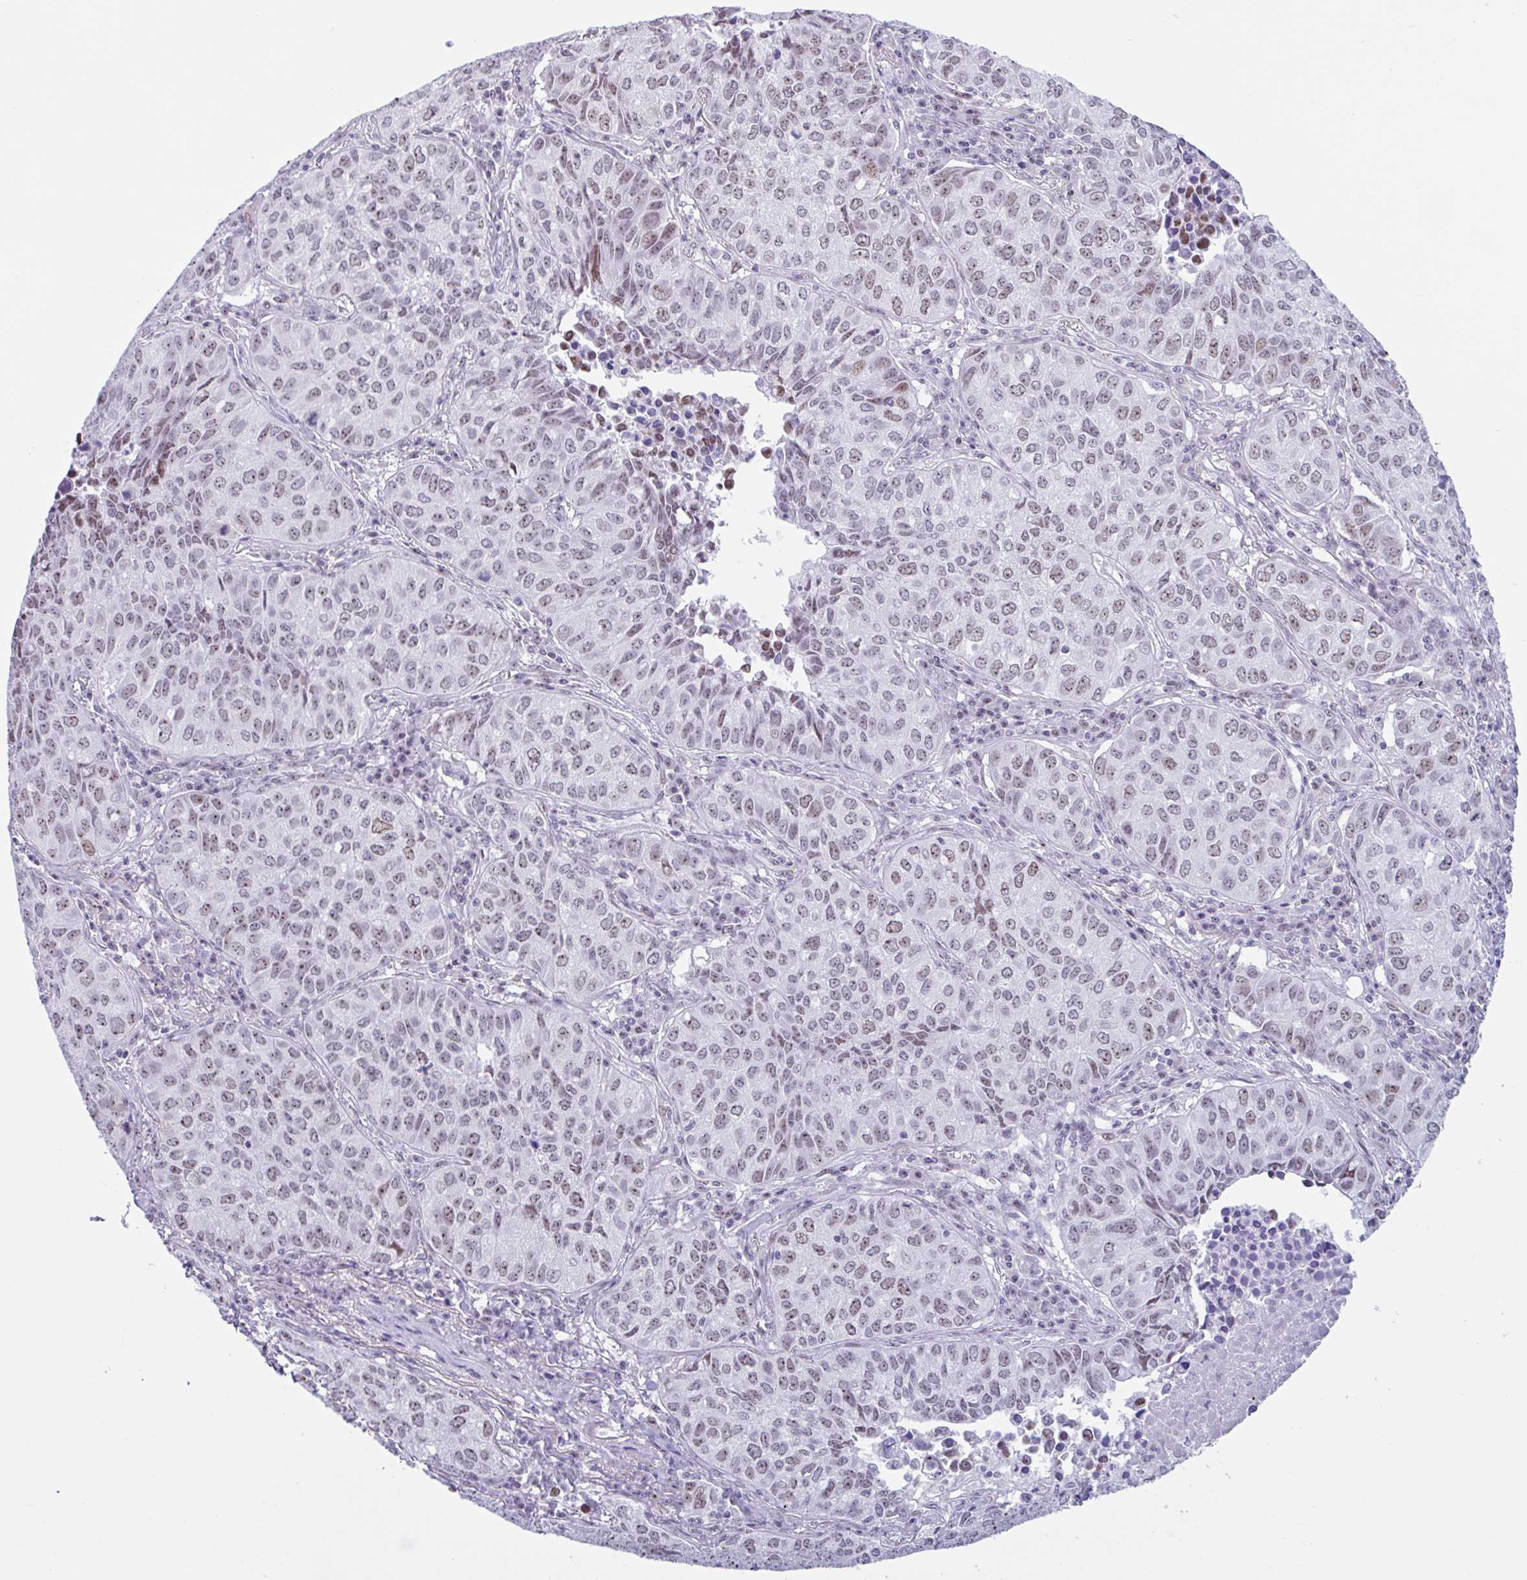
{"staining": {"intensity": "moderate", "quantity": ">75%", "location": "nuclear"}, "tissue": "lung cancer", "cell_type": "Tumor cells", "image_type": "cancer", "snomed": [{"axis": "morphology", "description": "Adenocarcinoma, NOS"}, {"axis": "topography", "description": "Lung"}], "caption": "Moderate nuclear protein staining is identified in approximately >75% of tumor cells in adenocarcinoma (lung). (brown staining indicates protein expression, while blue staining denotes nuclei).", "gene": "LENG9", "patient": {"sex": "female", "age": 50}}